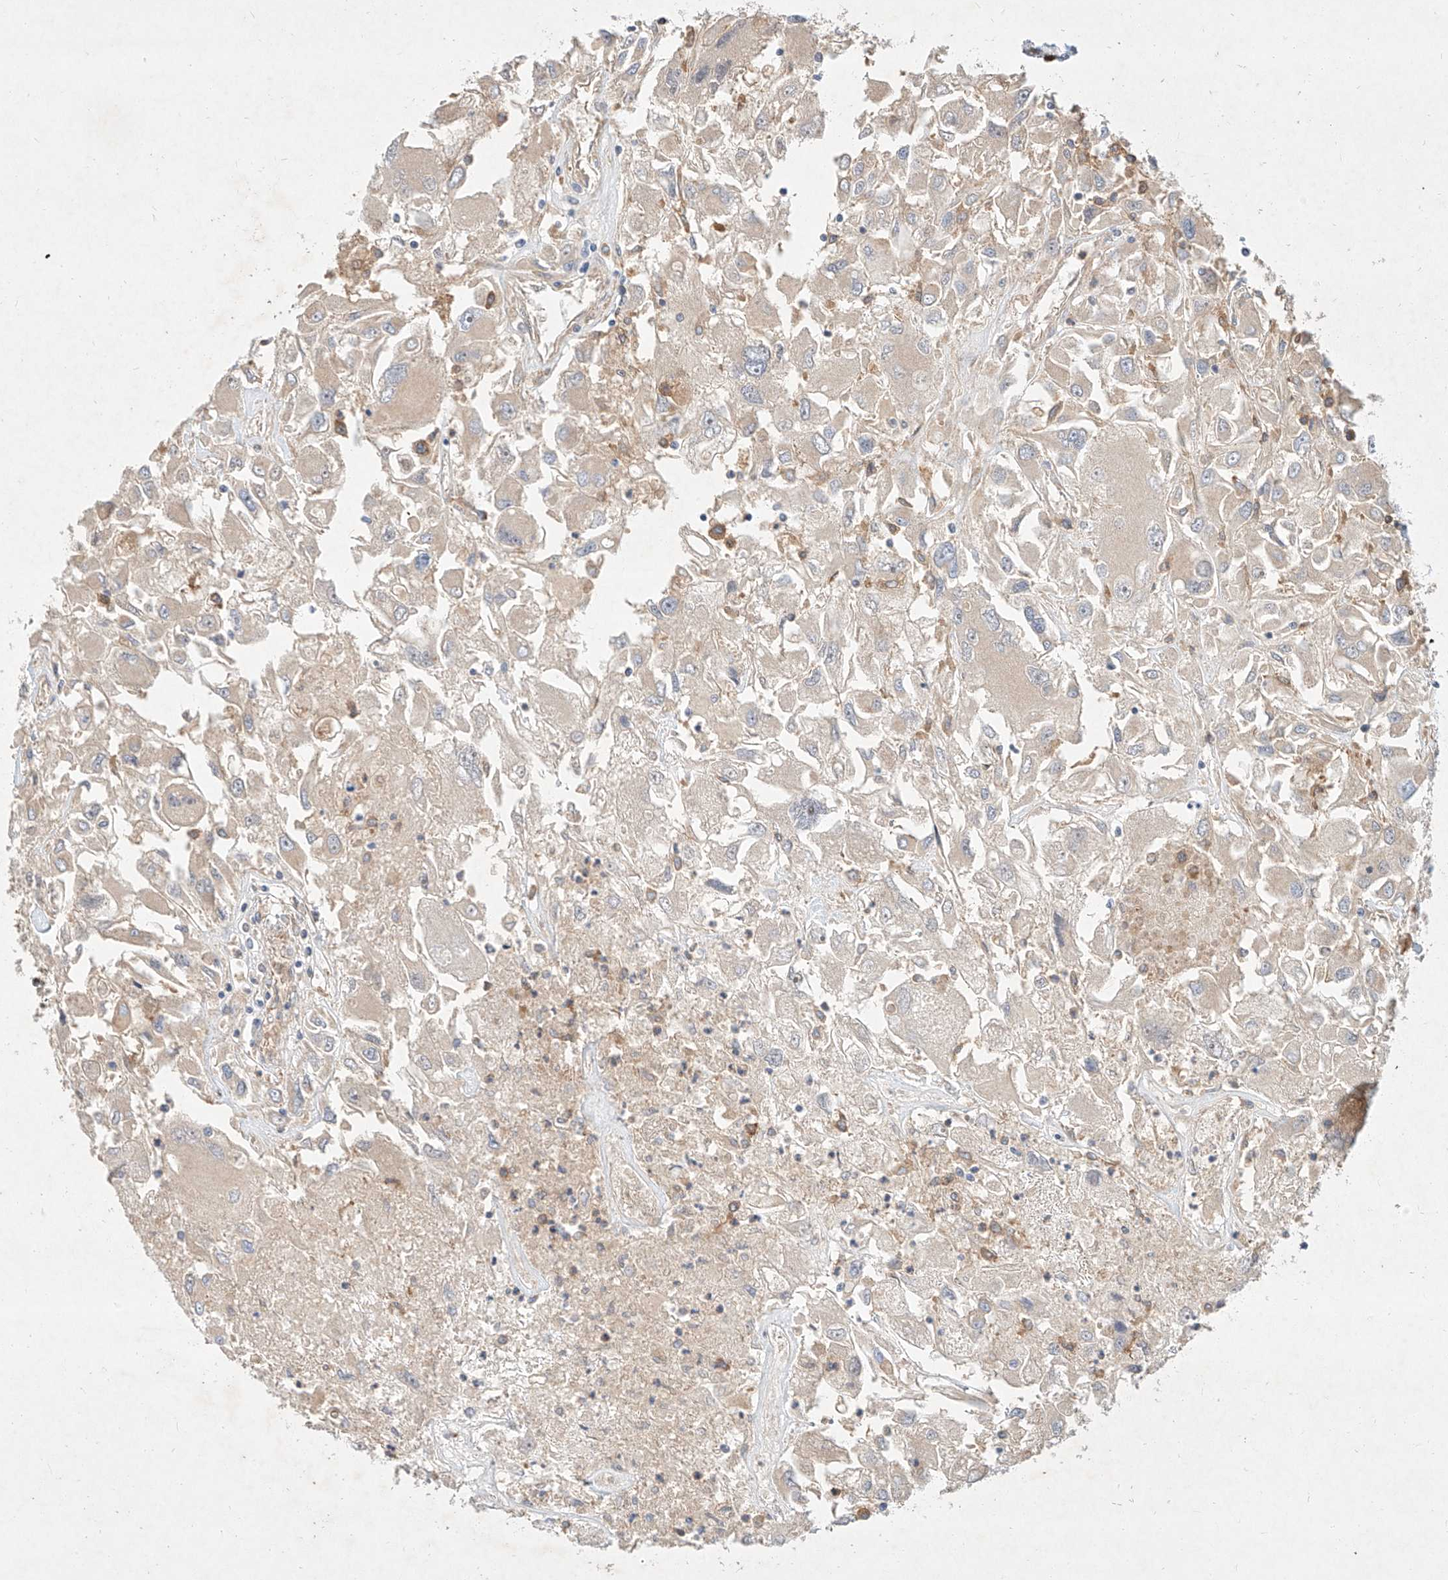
{"staining": {"intensity": "negative", "quantity": "none", "location": "none"}, "tissue": "renal cancer", "cell_type": "Tumor cells", "image_type": "cancer", "snomed": [{"axis": "morphology", "description": "Adenocarcinoma, NOS"}, {"axis": "topography", "description": "Kidney"}], "caption": "This is an IHC micrograph of human renal adenocarcinoma. There is no staining in tumor cells.", "gene": "NFAM1", "patient": {"sex": "female", "age": 52}}